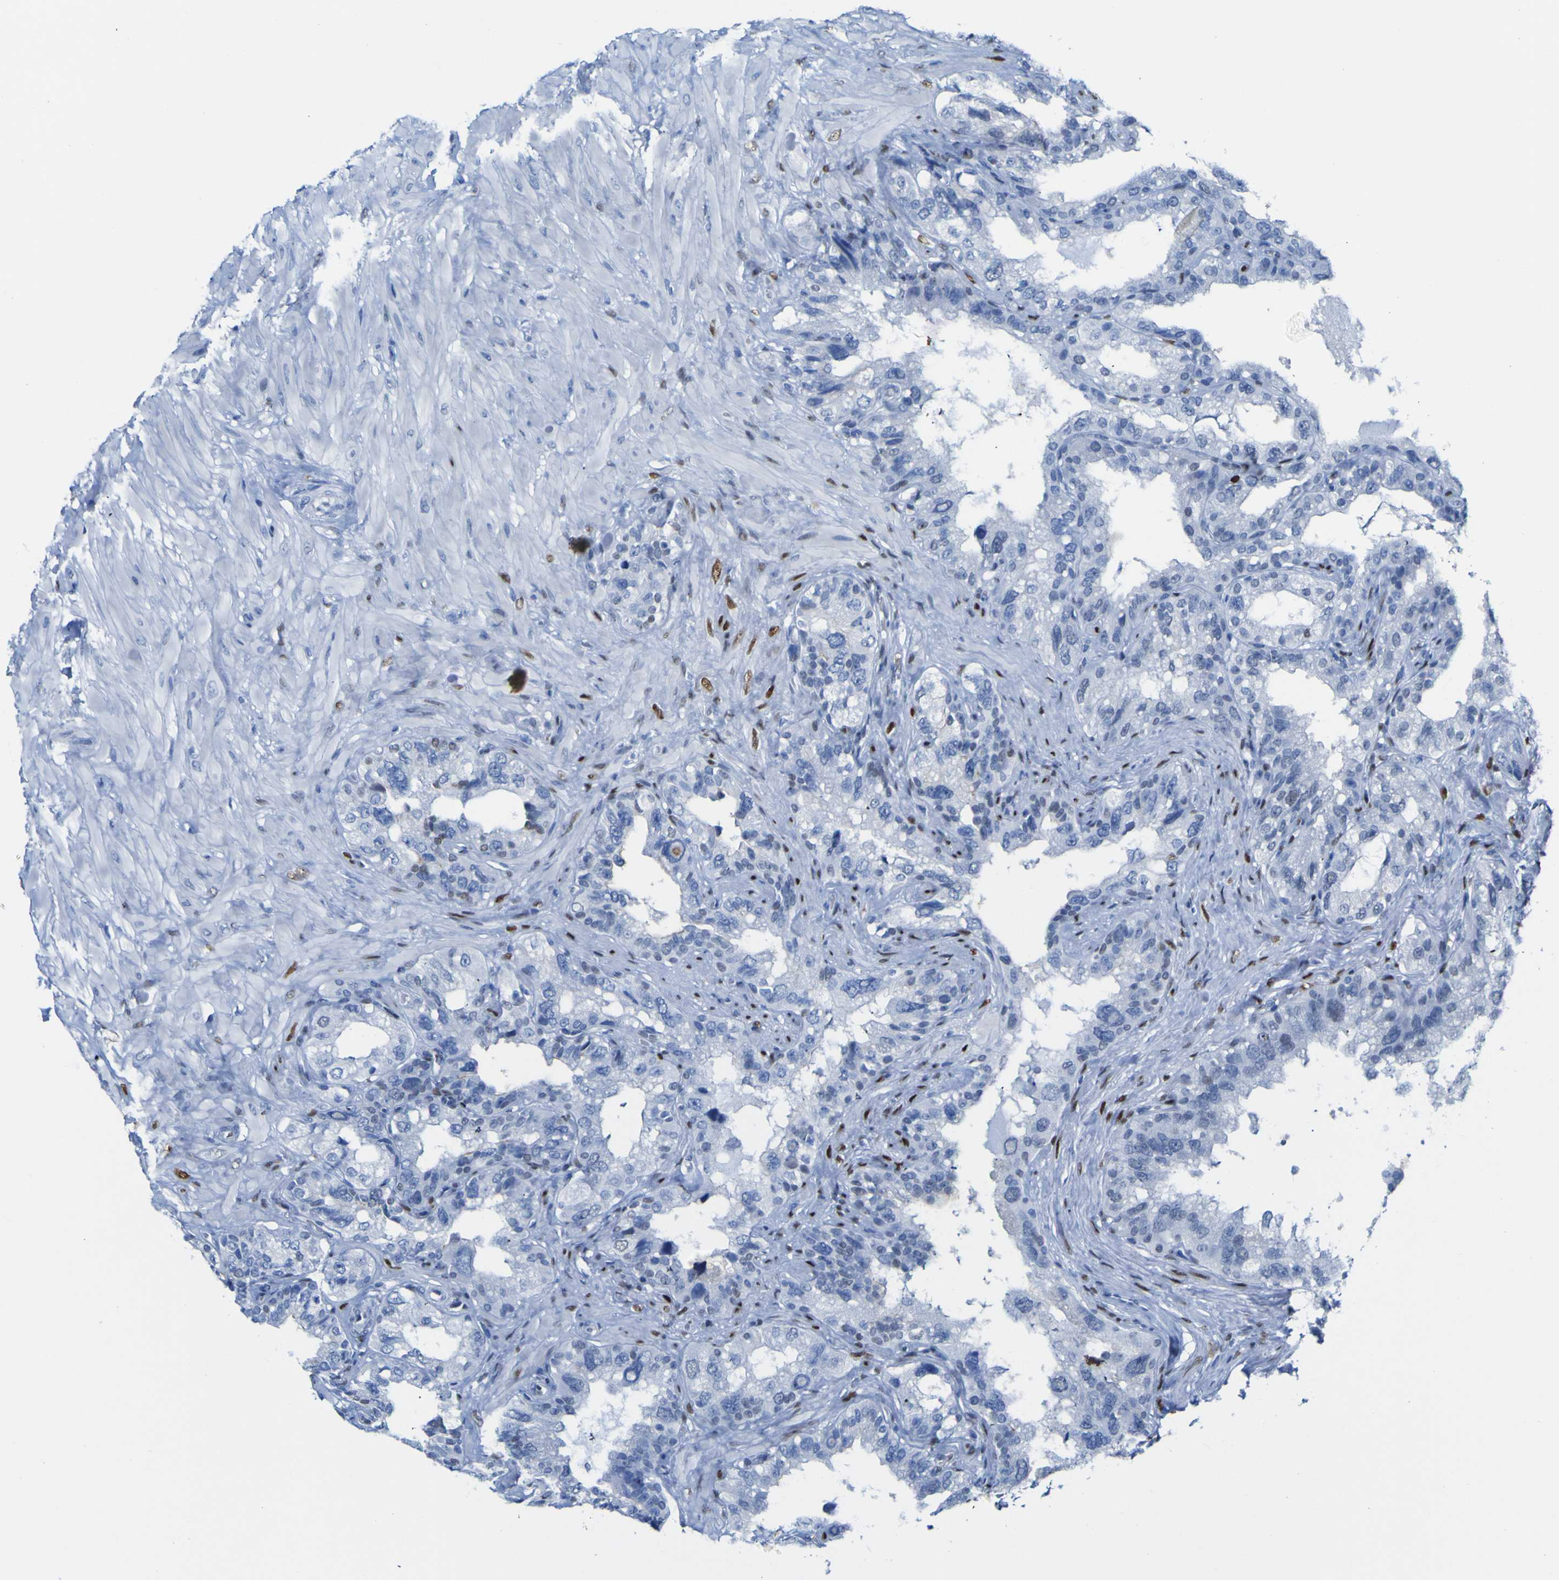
{"staining": {"intensity": "negative", "quantity": "none", "location": "none"}, "tissue": "seminal vesicle", "cell_type": "Glandular cells", "image_type": "normal", "snomed": [{"axis": "morphology", "description": "Normal tissue, NOS"}, {"axis": "topography", "description": "Seminal veicle"}], "caption": "An immunohistochemistry micrograph of benign seminal vesicle is shown. There is no staining in glandular cells of seminal vesicle. (Stains: DAB immunohistochemistry (IHC) with hematoxylin counter stain, Microscopy: brightfield microscopy at high magnification).", "gene": "DACH1", "patient": {"sex": "male", "age": 68}}